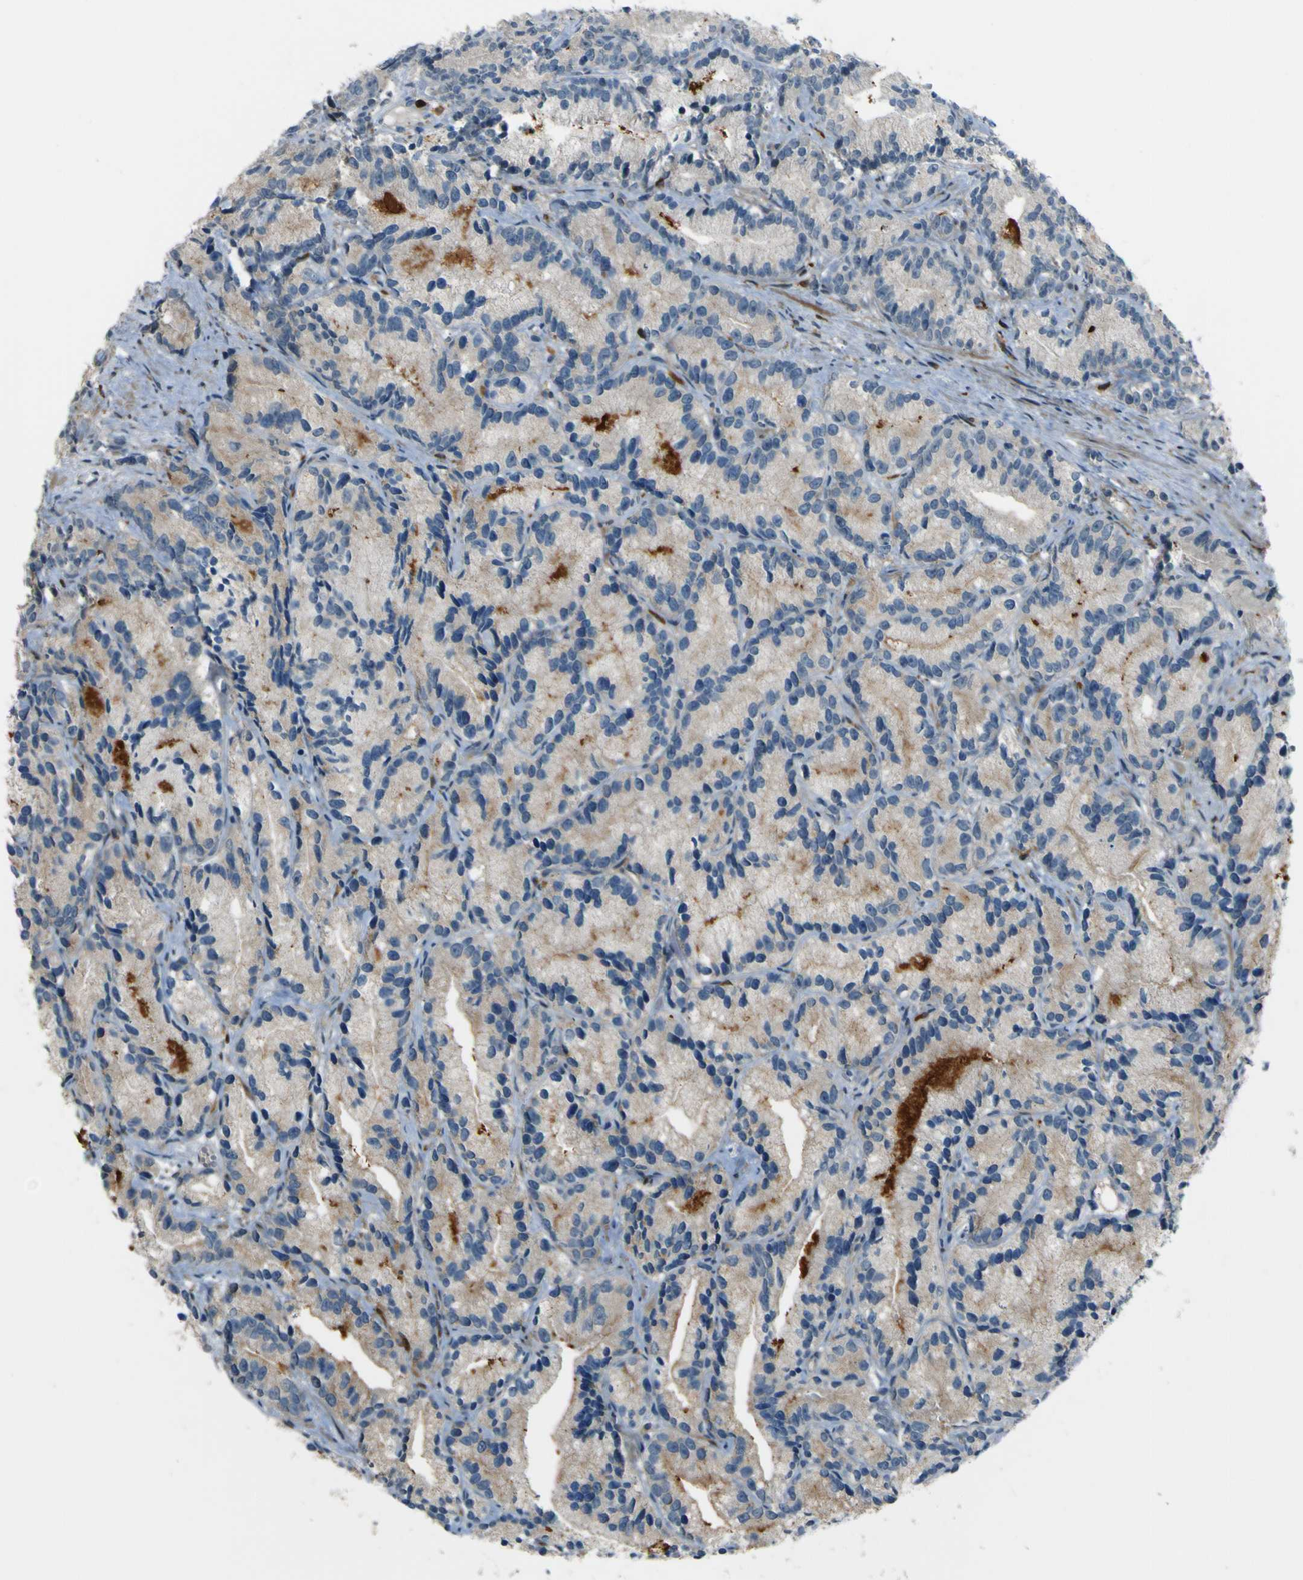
{"staining": {"intensity": "weak", "quantity": "<25%", "location": "cytoplasmic/membranous"}, "tissue": "prostate cancer", "cell_type": "Tumor cells", "image_type": "cancer", "snomed": [{"axis": "morphology", "description": "Adenocarcinoma, Low grade"}, {"axis": "topography", "description": "Prostate"}], "caption": "An immunohistochemistry image of prostate cancer is shown. There is no staining in tumor cells of prostate cancer.", "gene": "PCDHB5", "patient": {"sex": "male", "age": 89}}